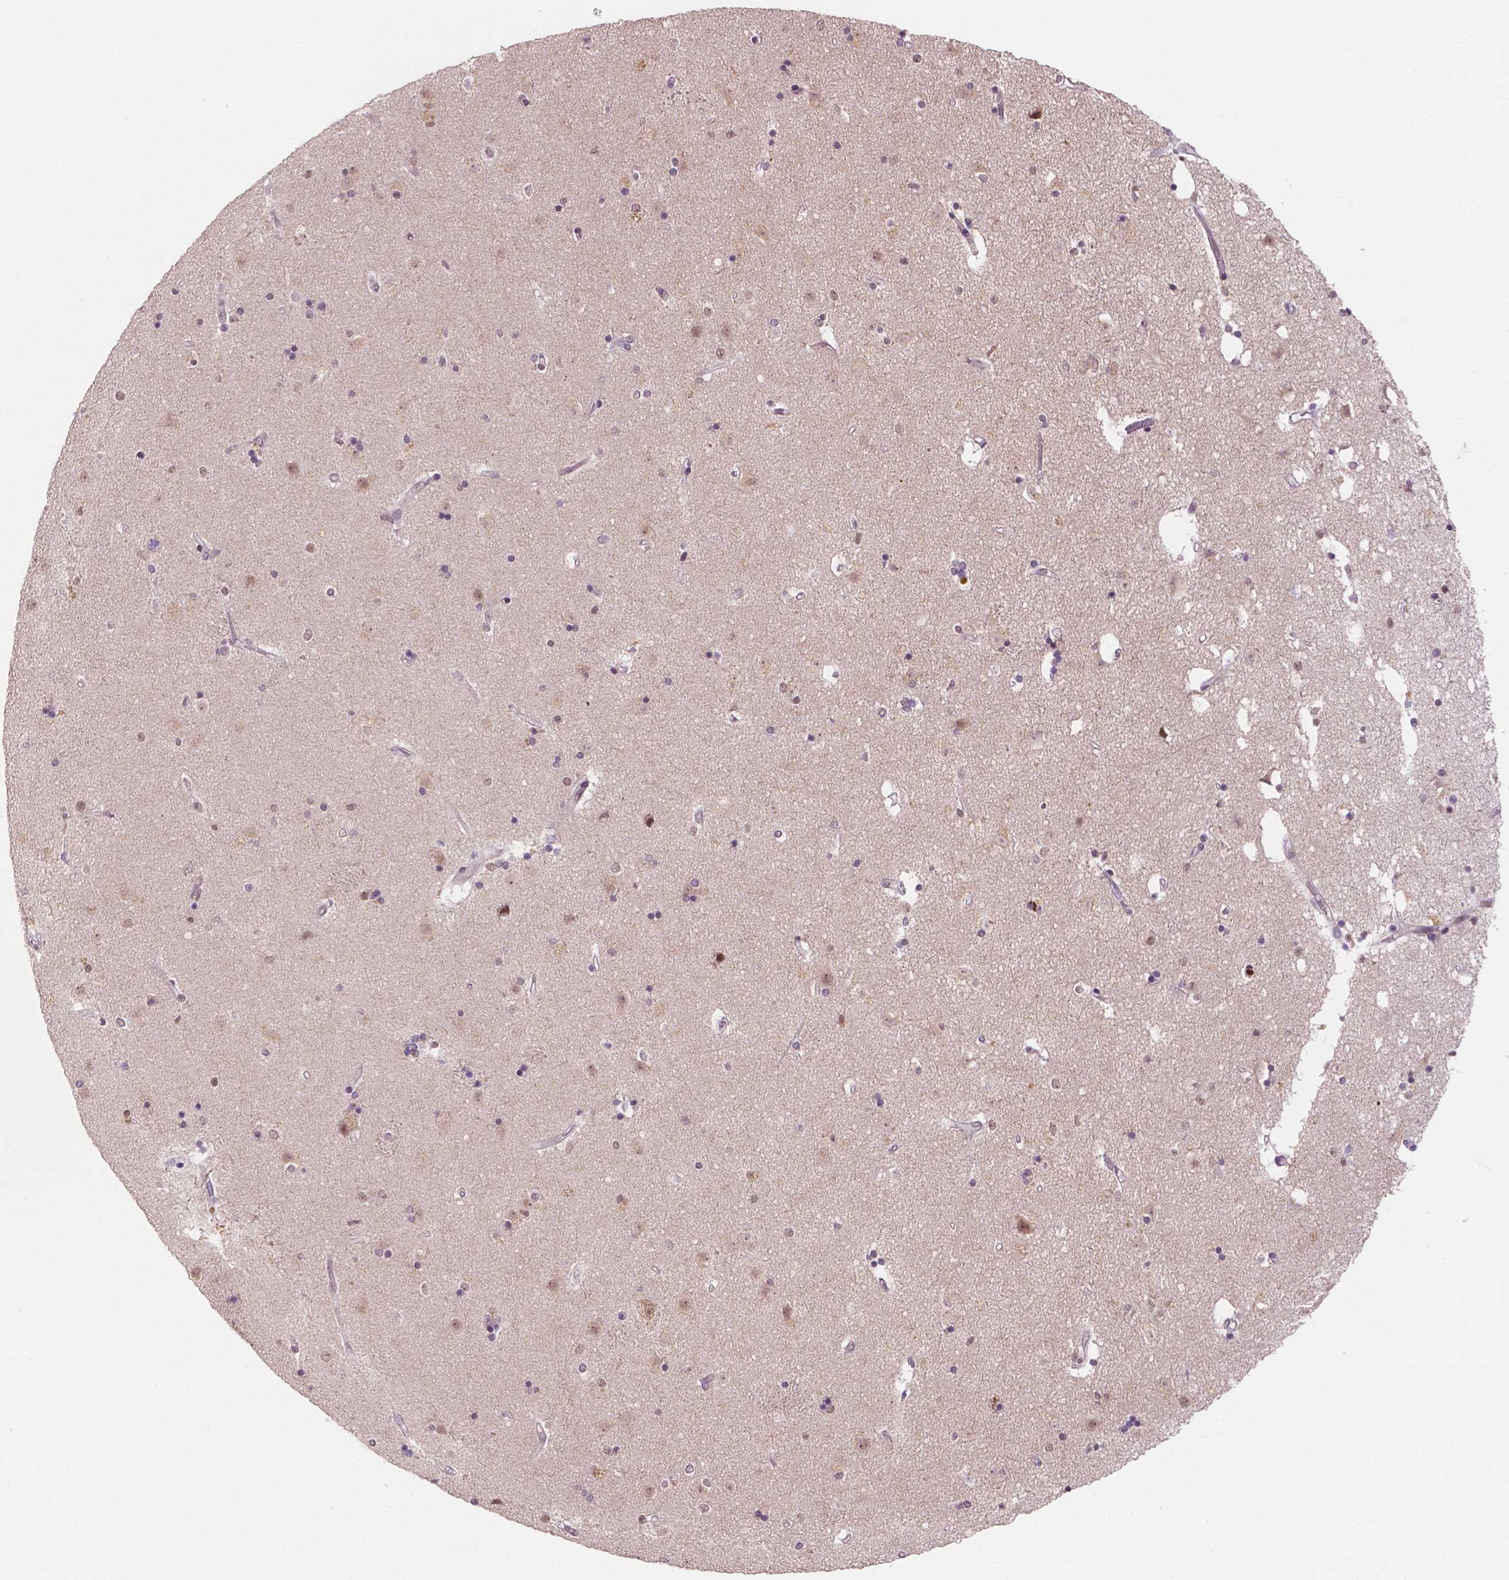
{"staining": {"intensity": "negative", "quantity": "none", "location": "none"}, "tissue": "caudate", "cell_type": "Glial cells", "image_type": "normal", "snomed": [{"axis": "morphology", "description": "Normal tissue, NOS"}, {"axis": "topography", "description": "Lateral ventricle wall"}], "caption": "This is an immunohistochemistry image of normal human caudate. There is no positivity in glial cells.", "gene": "SHLD3", "patient": {"sex": "female", "age": 71}}